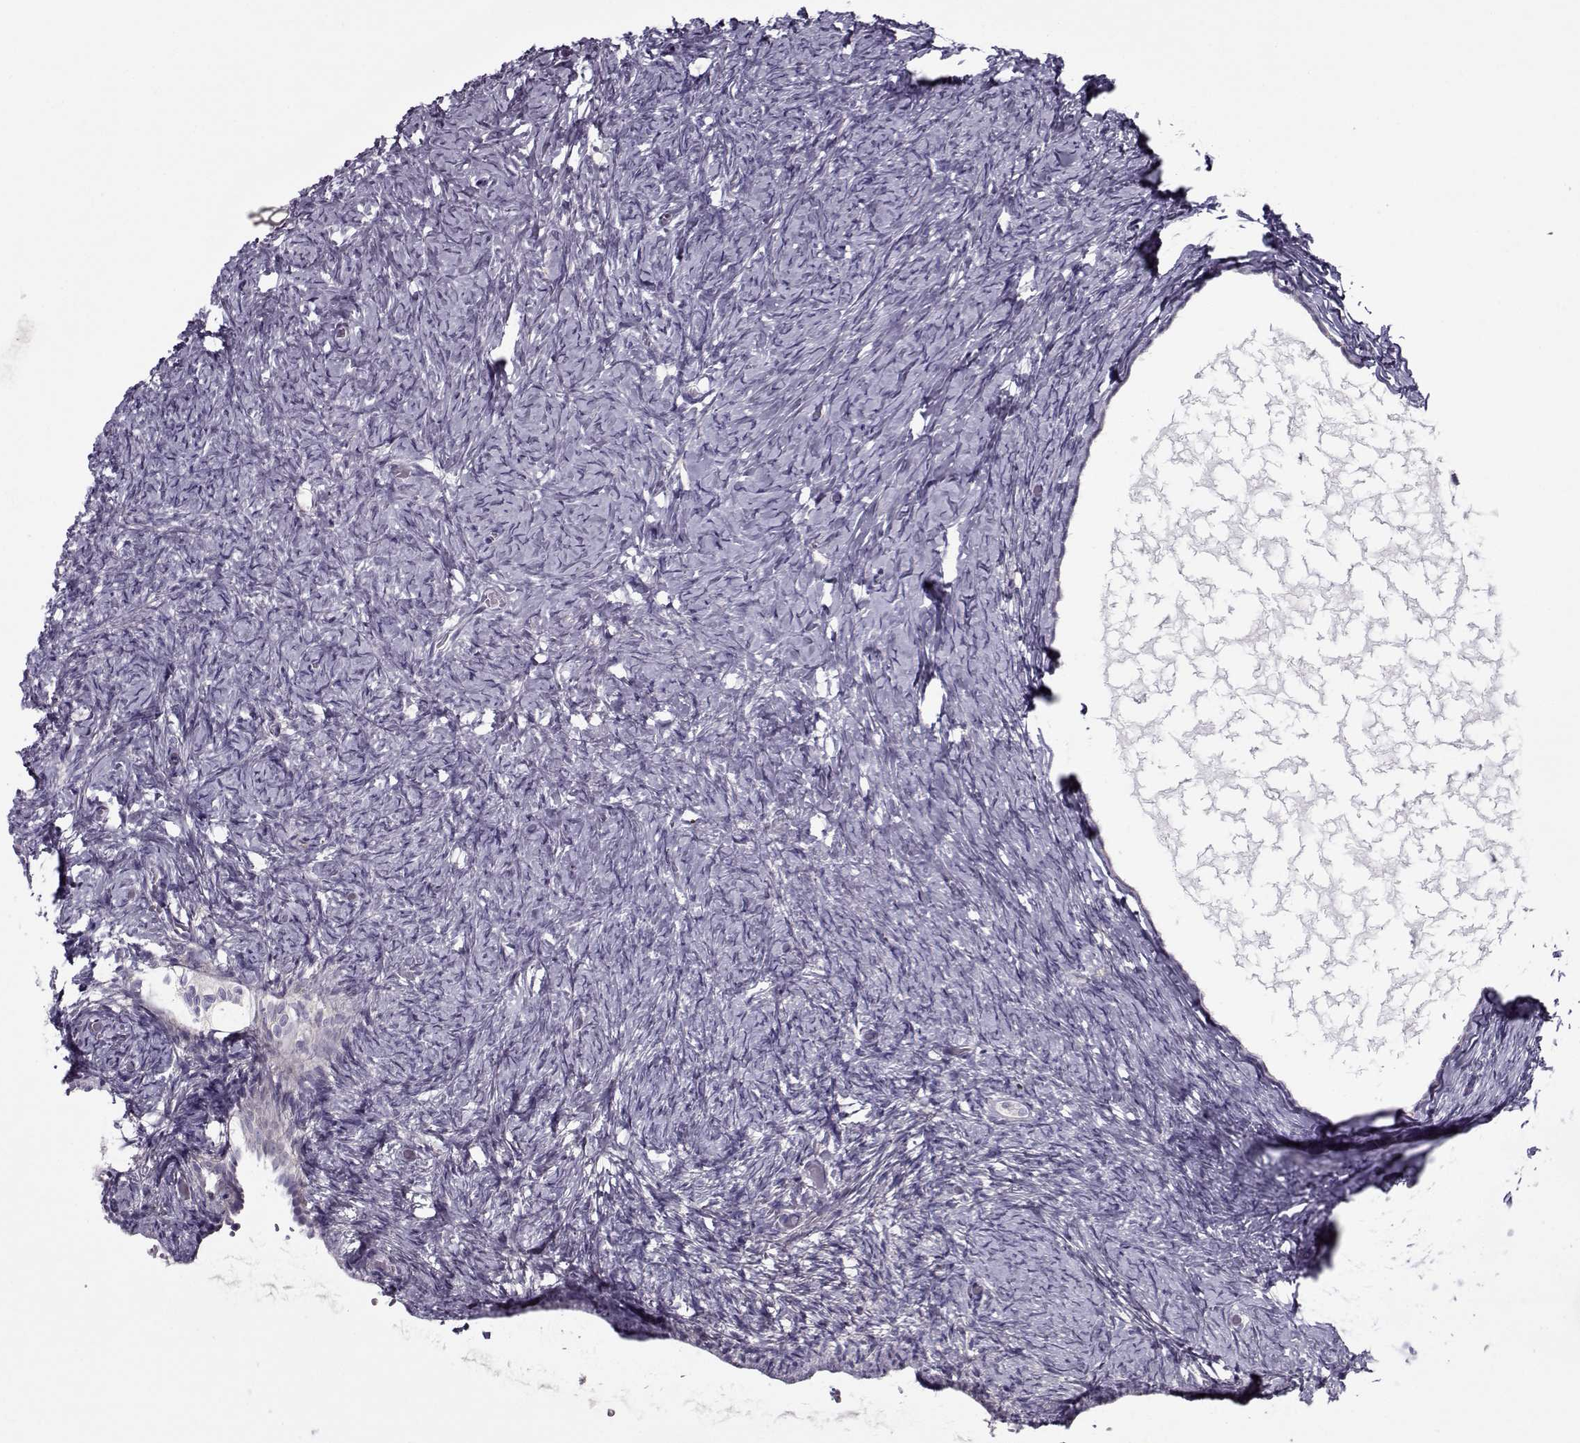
{"staining": {"intensity": "negative", "quantity": "none", "location": "none"}, "tissue": "ovary", "cell_type": "Follicle cells", "image_type": "normal", "snomed": [{"axis": "morphology", "description": "Normal tissue, NOS"}, {"axis": "topography", "description": "Ovary"}], "caption": "Ovary stained for a protein using immunohistochemistry (IHC) demonstrates no staining follicle cells.", "gene": "PP2D1", "patient": {"sex": "female", "age": 39}}